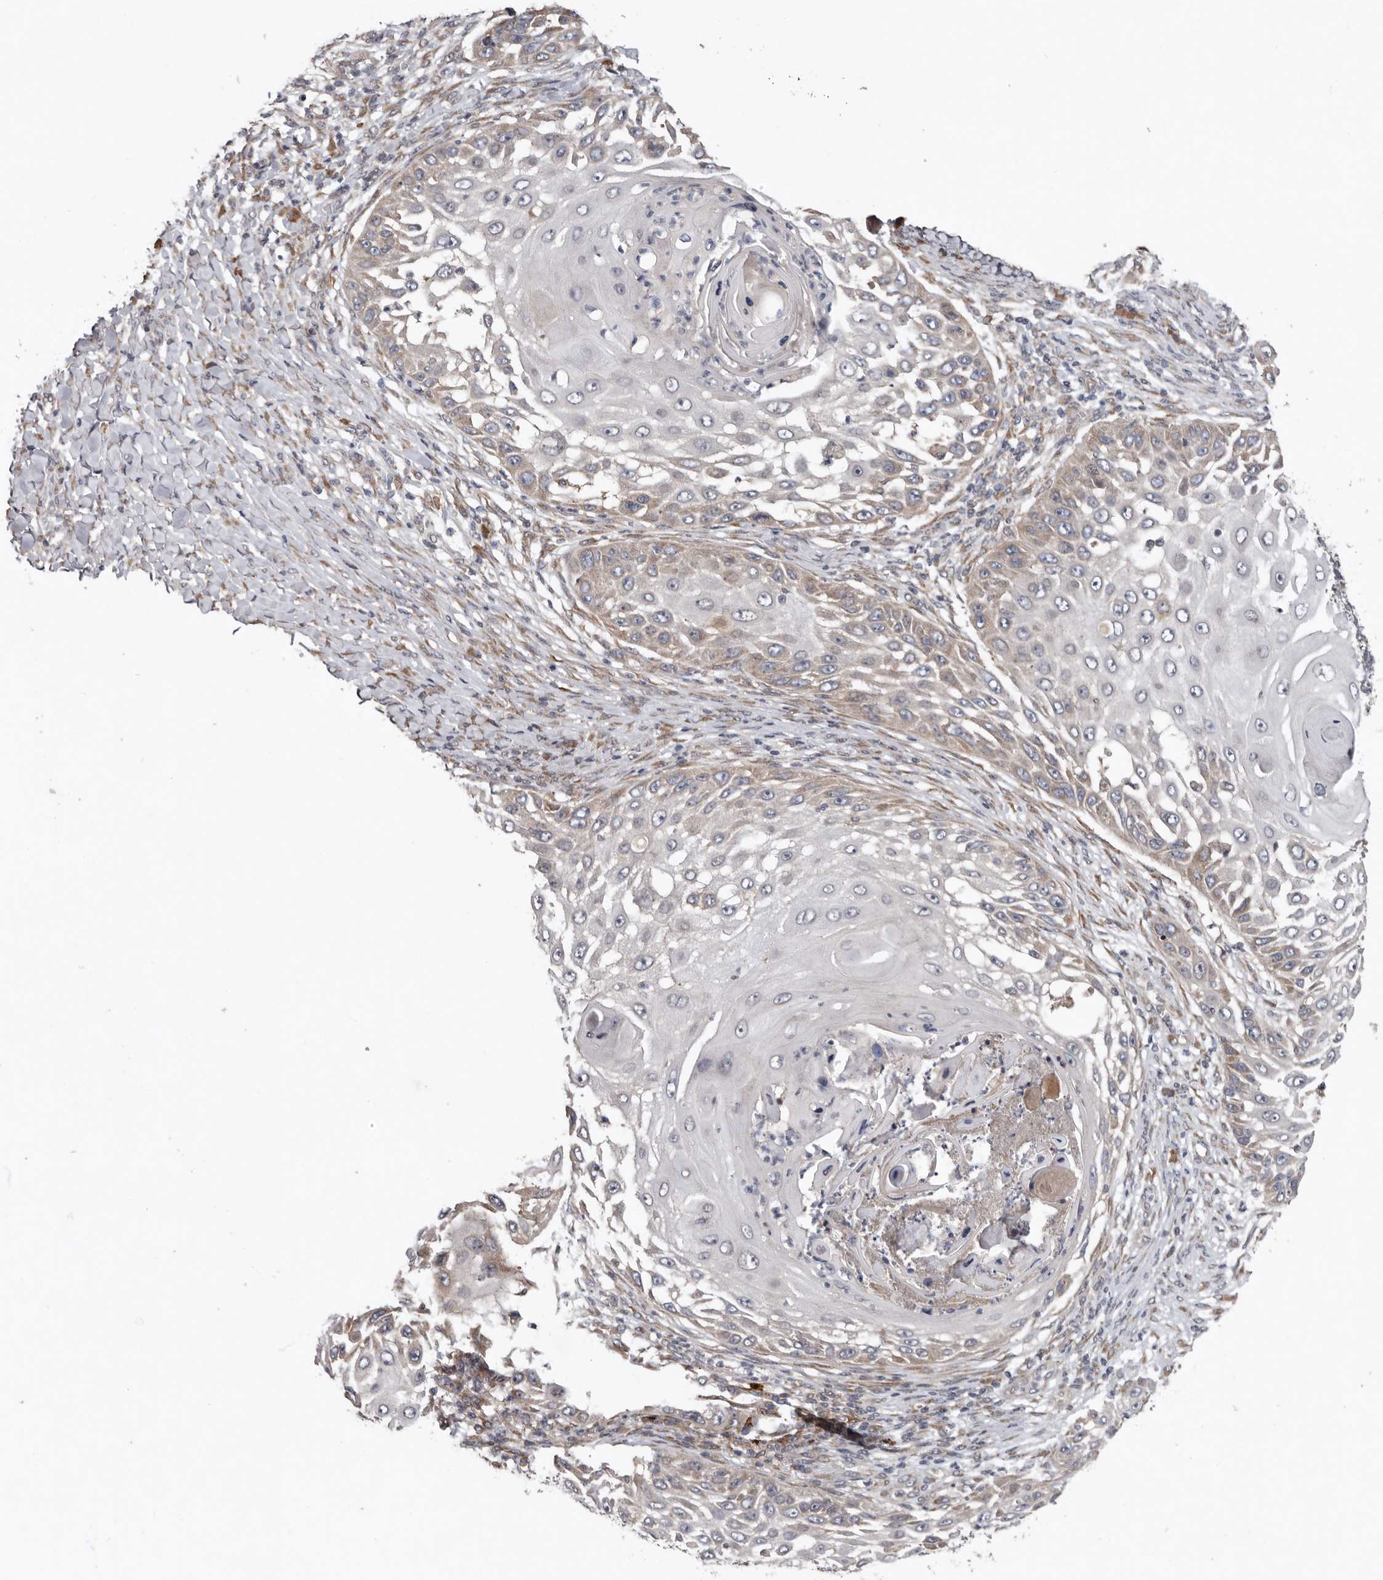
{"staining": {"intensity": "weak", "quantity": "<25%", "location": "cytoplasmic/membranous"}, "tissue": "skin cancer", "cell_type": "Tumor cells", "image_type": "cancer", "snomed": [{"axis": "morphology", "description": "Squamous cell carcinoma, NOS"}, {"axis": "topography", "description": "Skin"}], "caption": "Tumor cells show no significant protein positivity in skin cancer.", "gene": "CHML", "patient": {"sex": "female", "age": 44}}